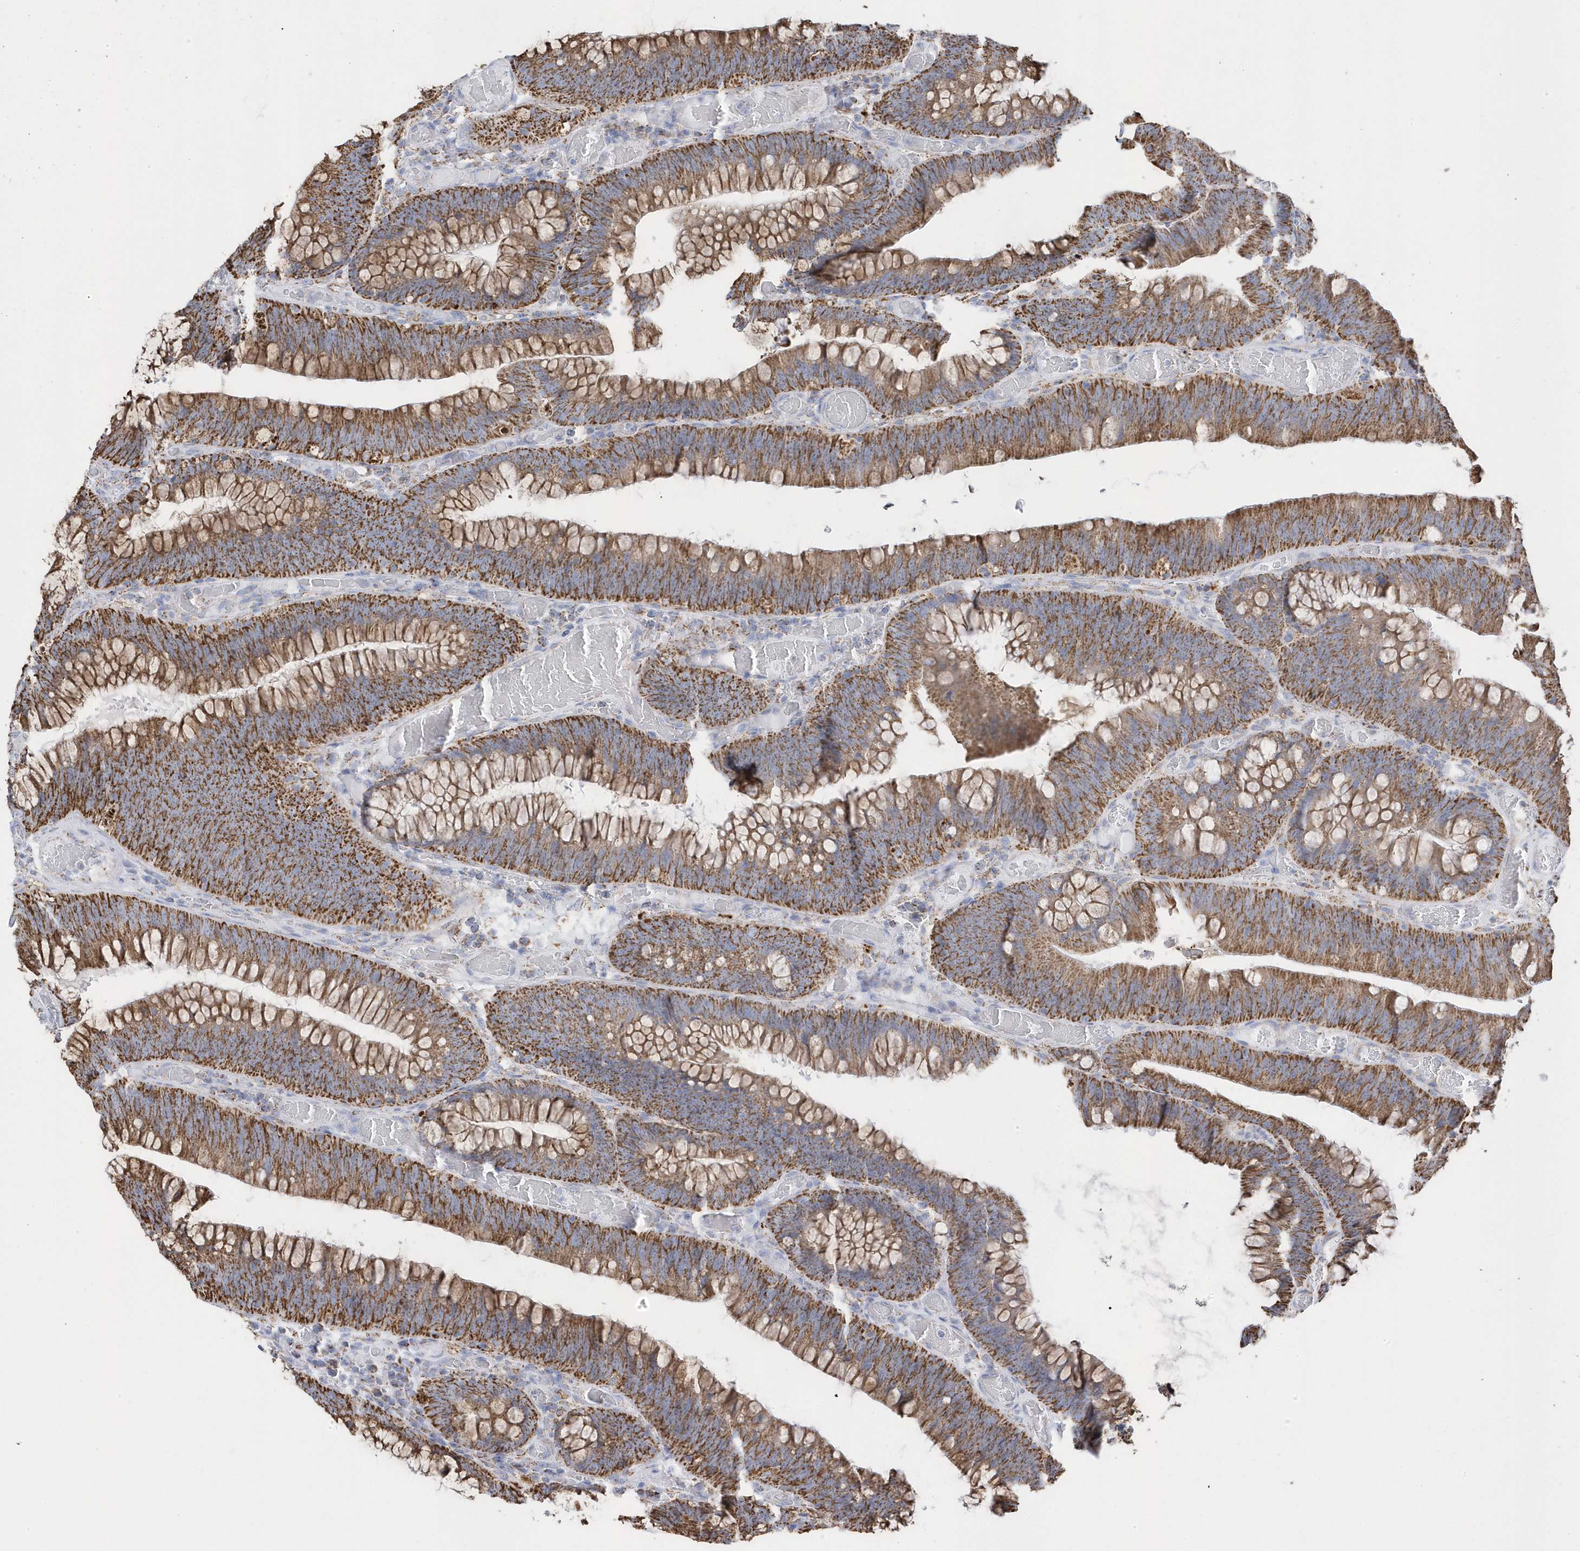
{"staining": {"intensity": "moderate", "quantity": ">75%", "location": "cytoplasmic/membranous"}, "tissue": "colorectal cancer", "cell_type": "Tumor cells", "image_type": "cancer", "snomed": [{"axis": "morphology", "description": "Normal tissue, NOS"}, {"axis": "topography", "description": "Colon"}], "caption": "IHC (DAB) staining of human colorectal cancer reveals moderate cytoplasmic/membranous protein expression in approximately >75% of tumor cells. (brown staining indicates protein expression, while blue staining denotes nuclei).", "gene": "GTPBP8", "patient": {"sex": "female", "age": 82}}